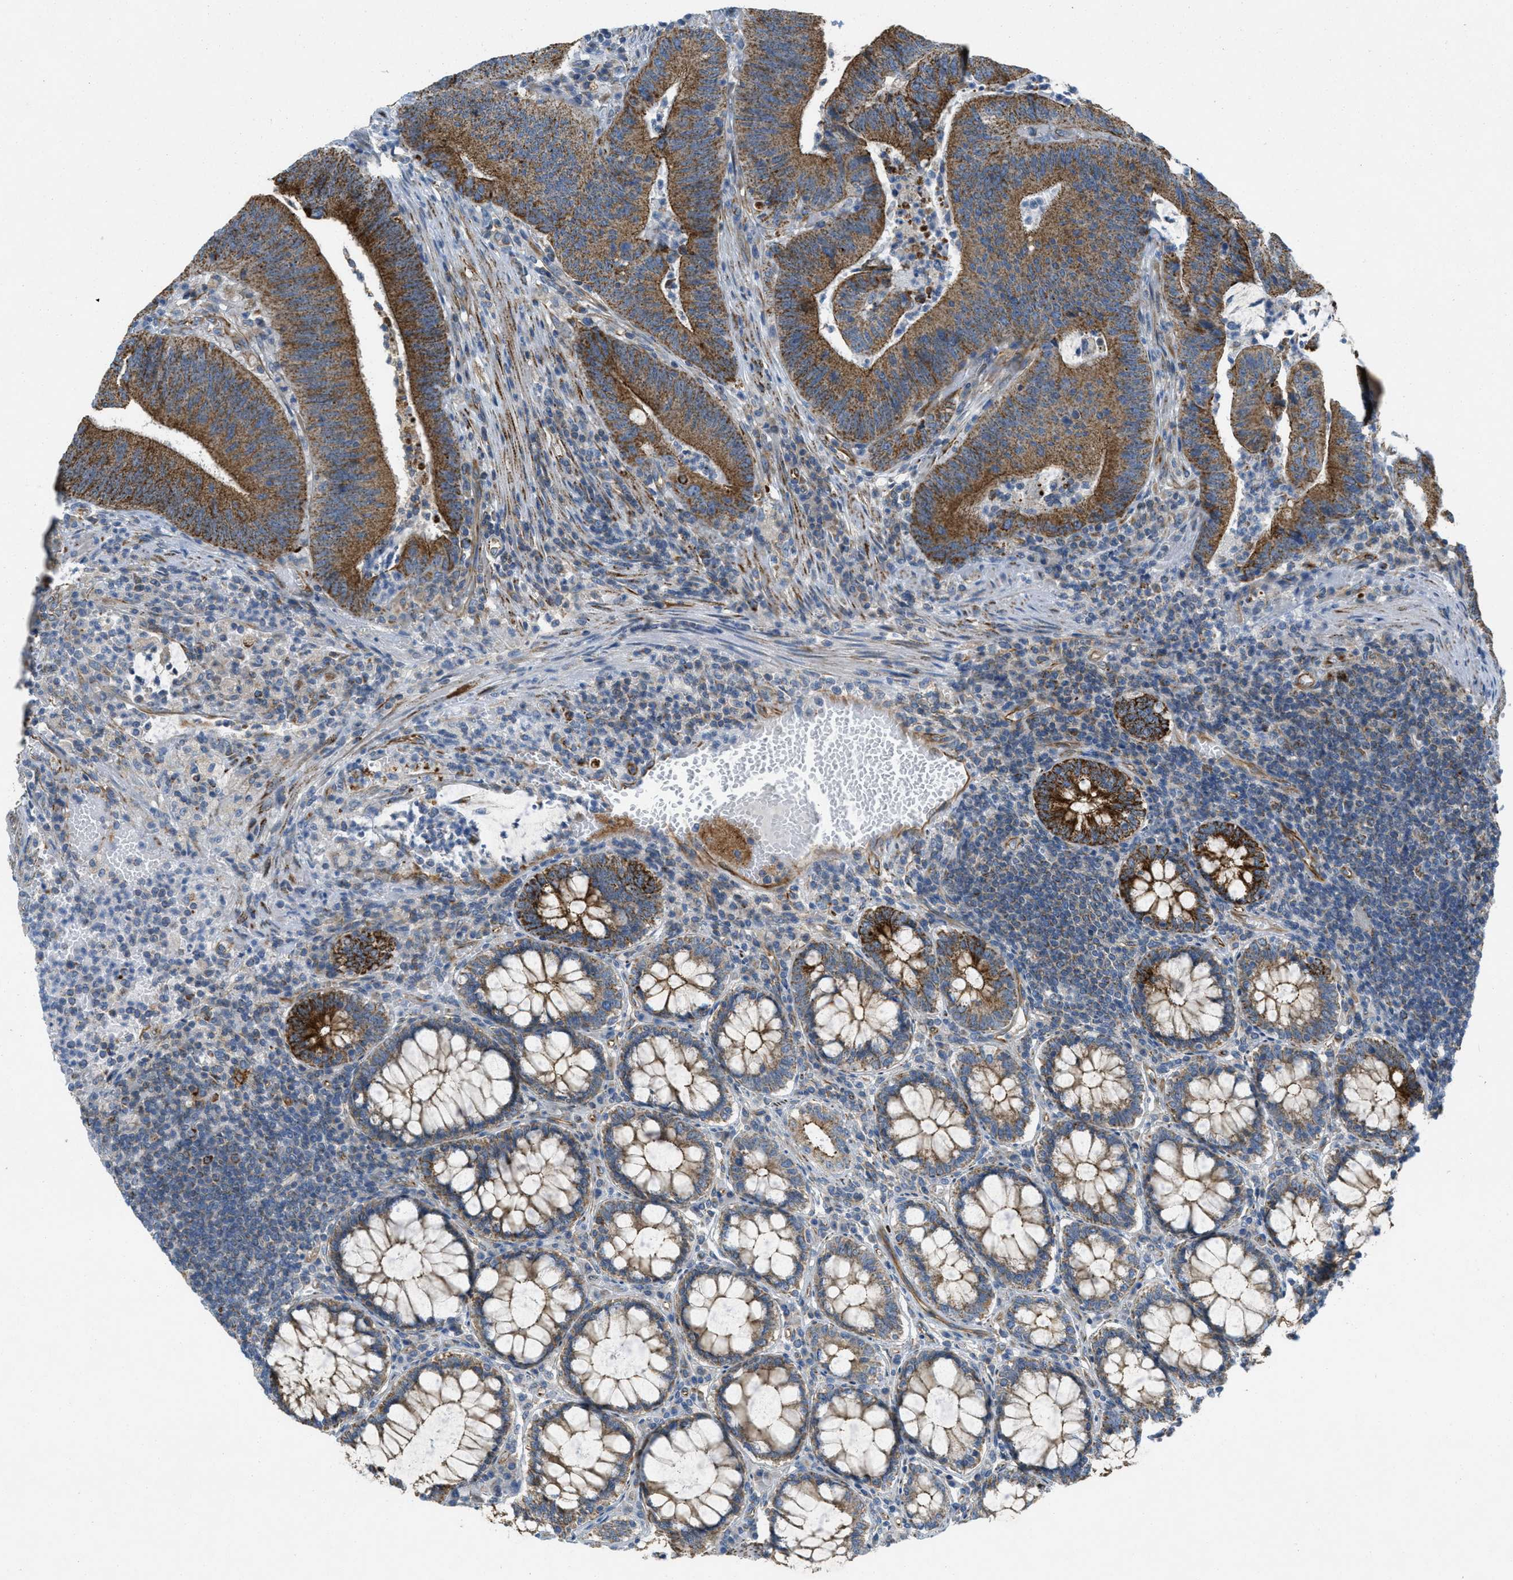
{"staining": {"intensity": "strong", "quantity": ">75%", "location": "cytoplasmic/membranous"}, "tissue": "colorectal cancer", "cell_type": "Tumor cells", "image_type": "cancer", "snomed": [{"axis": "morphology", "description": "Normal tissue, NOS"}, {"axis": "morphology", "description": "Adenocarcinoma, NOS"}, {"axis": "topography", "description": "Rectum"}], "caption": "The micrograph reveals staining of adenocarcinoma (colorectal), revealing strong cytoplasmic/membranous protein positivity (brown color) within tumor cells.", "gene": "BTN3A1", "patient": {"sex": "female", "age": 66}}